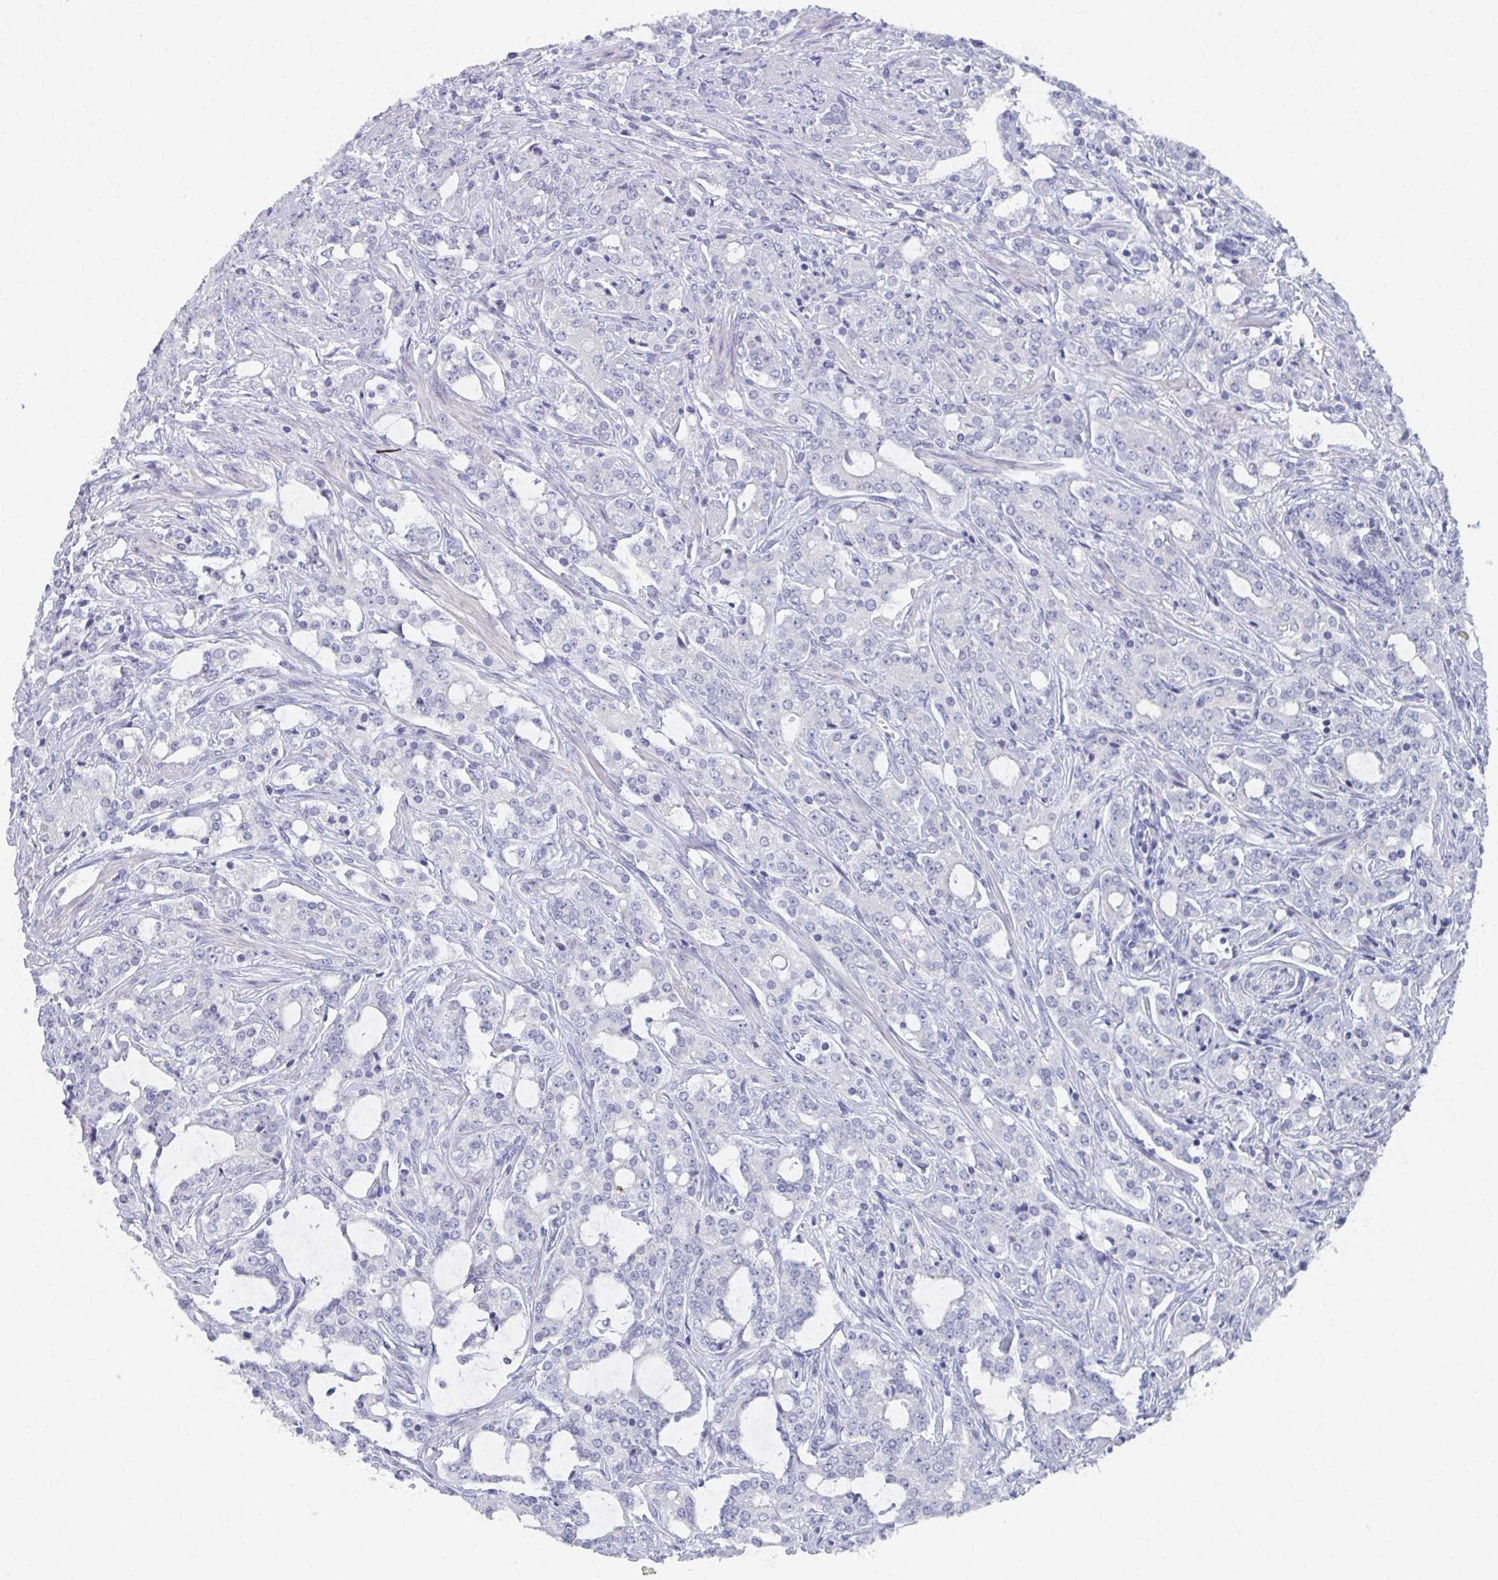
{"staining": {"intensity": "negative", "quantity": "none", "location": "none"}, "tissue": "prostate cancer", "cell_type": "Tumor cells", "image_type": "cancer", "snomed": [{"axis": "morphology", "description": "Adenocarcinoma, Medium grade"}, {"axis": "topography", "description": "Prostate"}], "caption": "DAB immunohistochemical staining of human prostate cancer (medium-grade adenocarcinoma) exhibits no significant expression in tumor cells.", "gene": "DYDC2", "patient": {"sex": "male", "age": 57}}